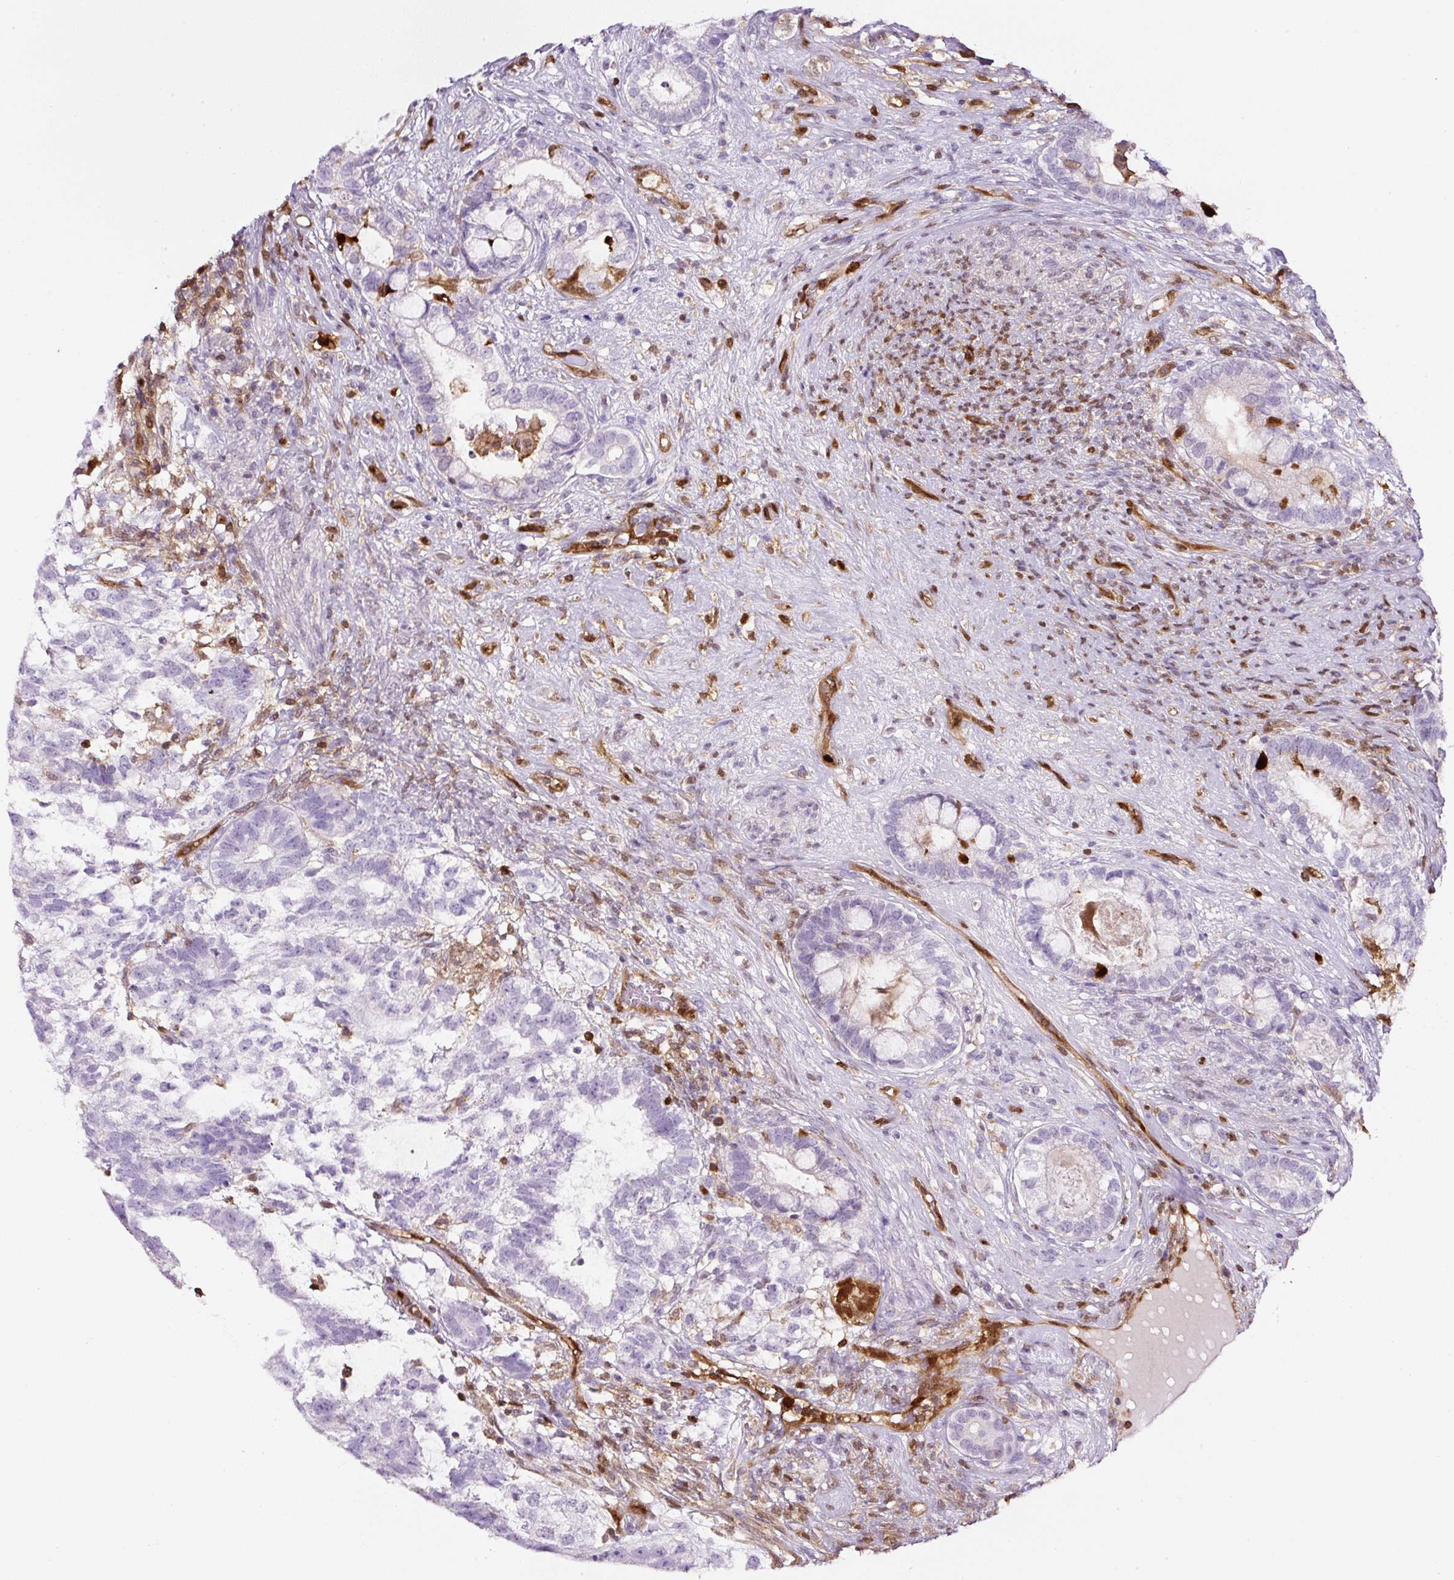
{"staining": {"intensity": "moderate", "quantity": "<25%", "location": "cytoplasmic/membranous,nuclear"}, "tissue": "testis cancer", "cell_type": "Tumor cells", "image_type": "cancer", "snomed": [{"axis": "morphology", "description": "Seminoma, NOS"}, {"axis": "morphology", "description": "Carcinoma, Embryonal, NOS"}, {"axis": "topography", "description": "Testis"}], "caption": "Tumor cells exhibit low levels of moderate cytoplasmic/membranous and nuclear staining in approximately <25% of cells in testis cancer. Nuclei are stained in blue.", "gene": "ANXA1", "patient": {"sex": "male", "age": 41}}